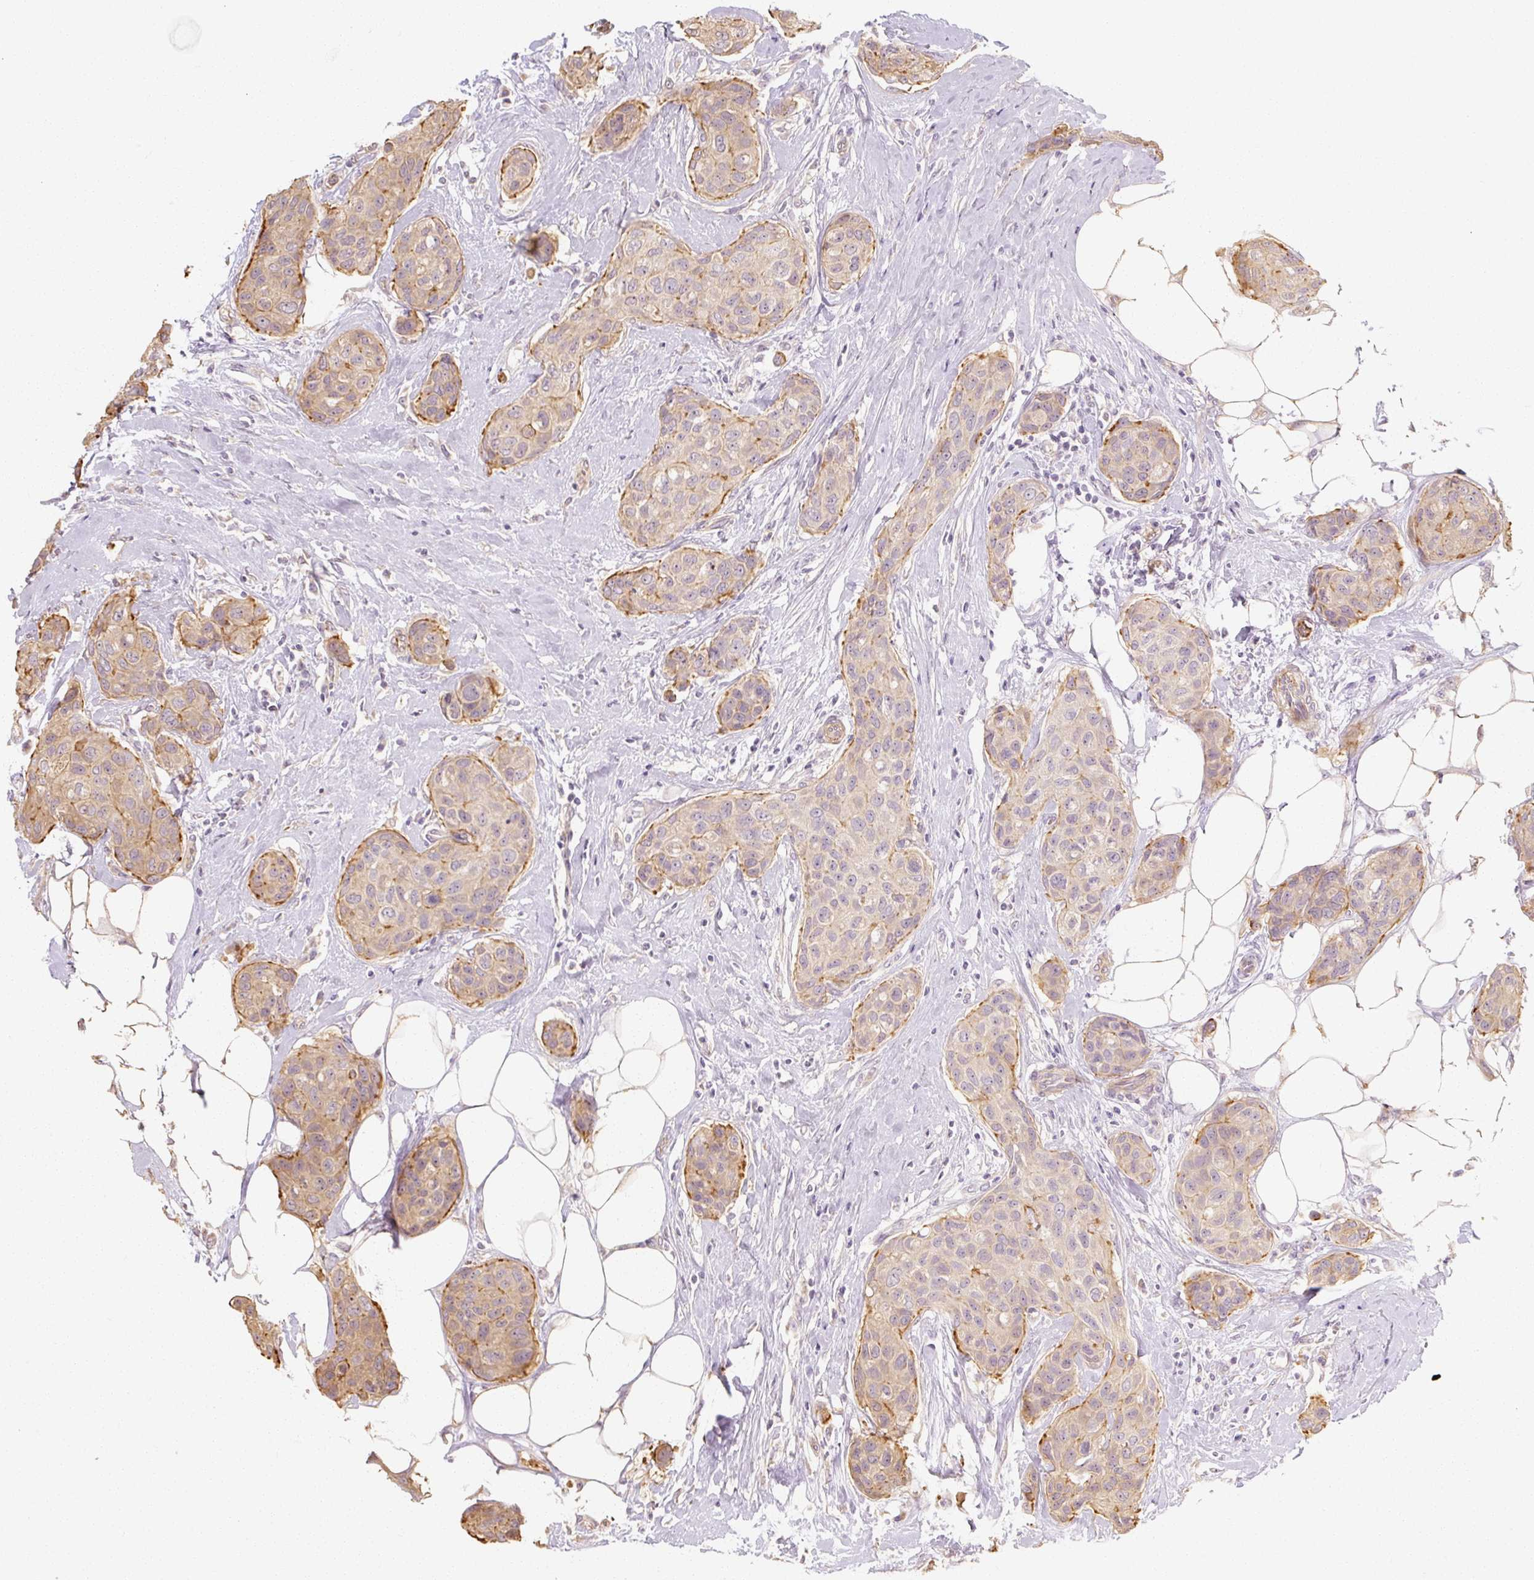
{"staining": {"intensity": "moderate", "quantity": "25%-75%", "location": "cytoplasmic/membranous"}, "tissue": "breast cancer", "cell_type": "Tumor cells", "image_type": "cancer", "snomed": [{"axis": "morphology", "description": "Duct carcinoma"}, {"axis": "topography", "description": "Breast"}, {"axis": "topography", "description": "Lymph node"}], "caption": "Protein staining of breast cancer tissue demonstrates moderate cytoplasmic/membranous staining in about 25%-75% of tumor cells.", "gene": "RB1CC1", "patient": {"sex": "female", "age": 80}}